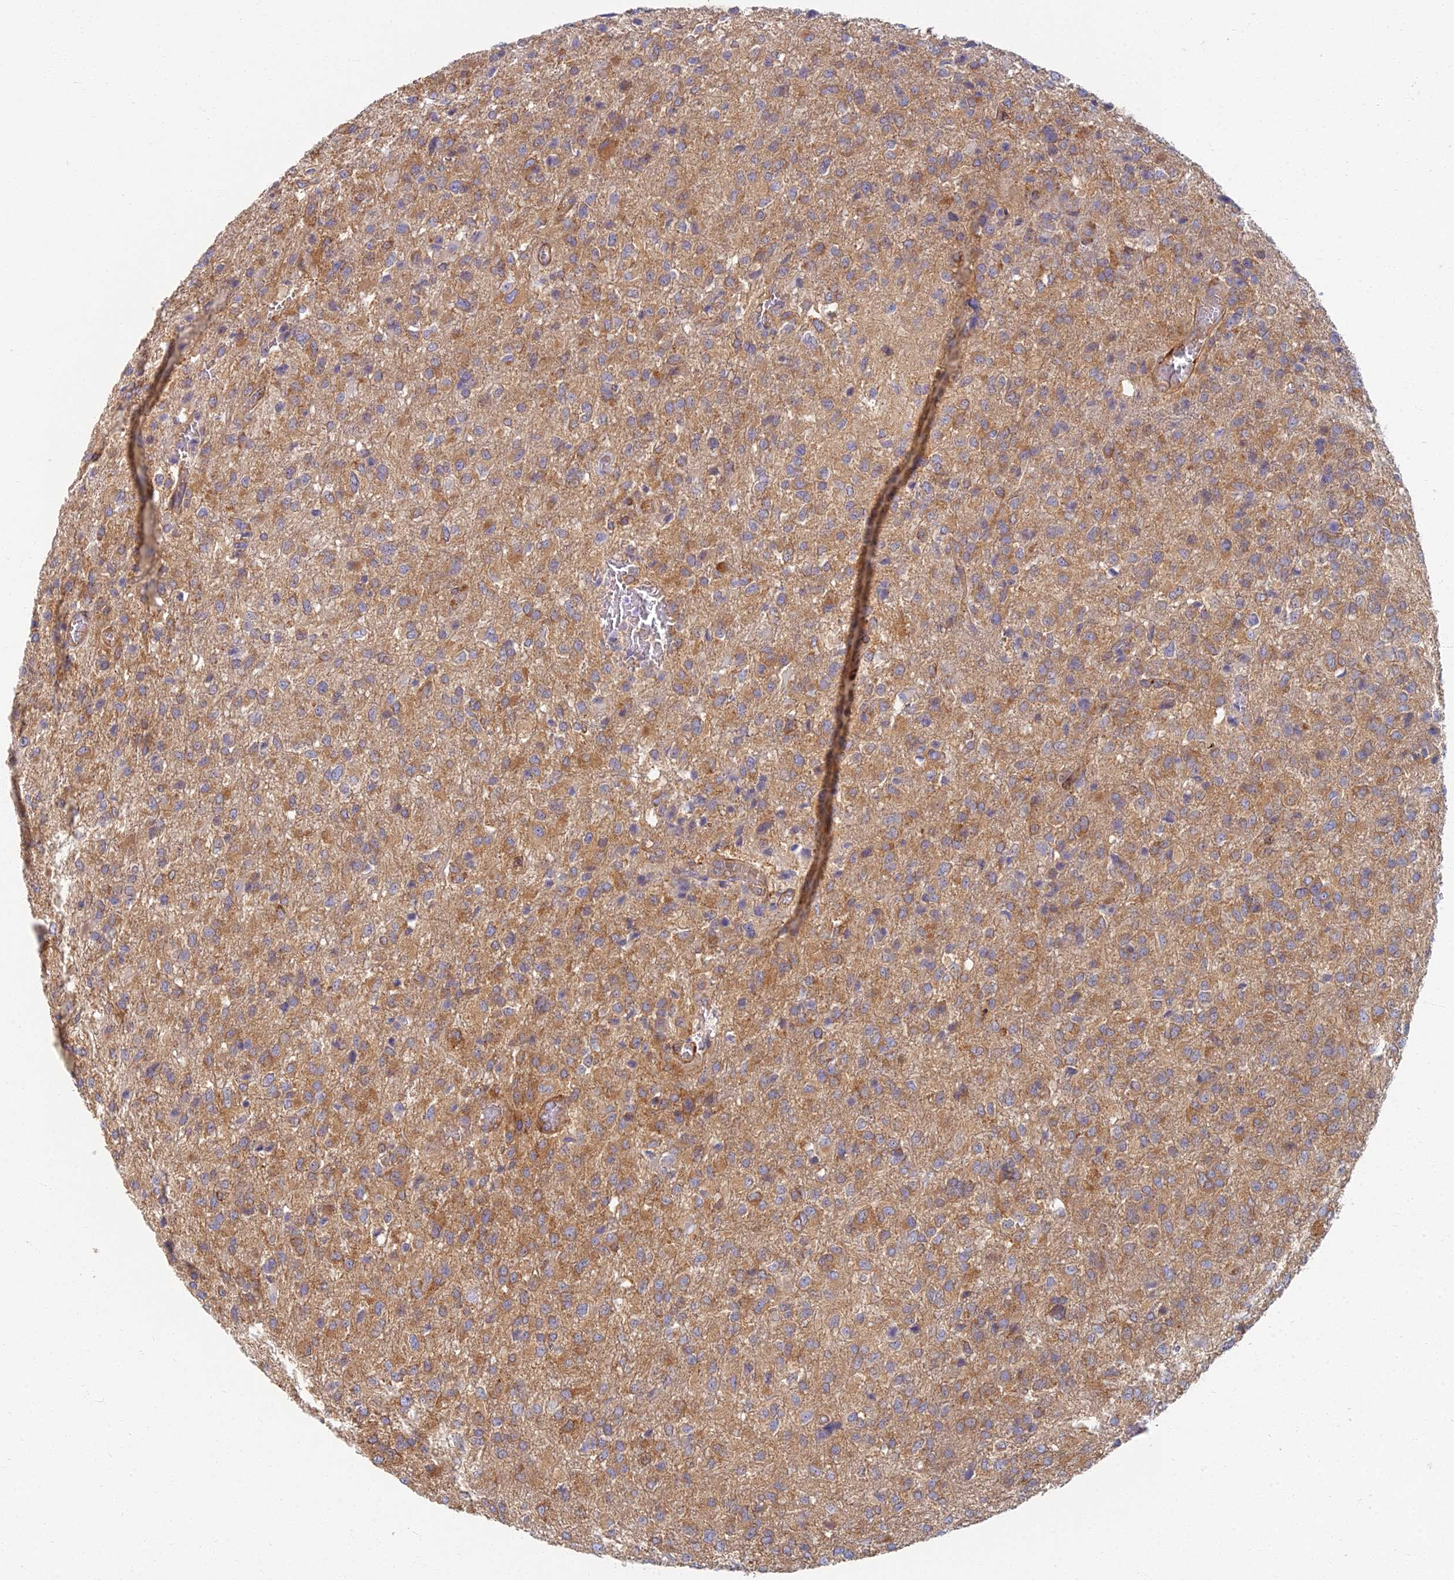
{"staining": {"intensity": "moderate", "quantity": ">75%", "location": "cytoplasmic/membranous"}, "tissue": "glioma", "cell_type": "Tumor cells", "image_type": "cancer", "snomed": [{"axis": "morphology", "description": "Glioma, malignant, High grade"}, {"axis": "topography", "description": "Brain"}], "caption": "Immunohistochemistry (IHC) image of neoplastic tissue: human malignant high-grade glioma stained using IHC exhibits medium levels of moderate protein expression localized specifically in the cytoplasmic/membranous of tumor cells, appearing as a cytoplasmic/membranous brown color.", "gene": "RBSN", "patient": {"sex": "female", "age": 74}}